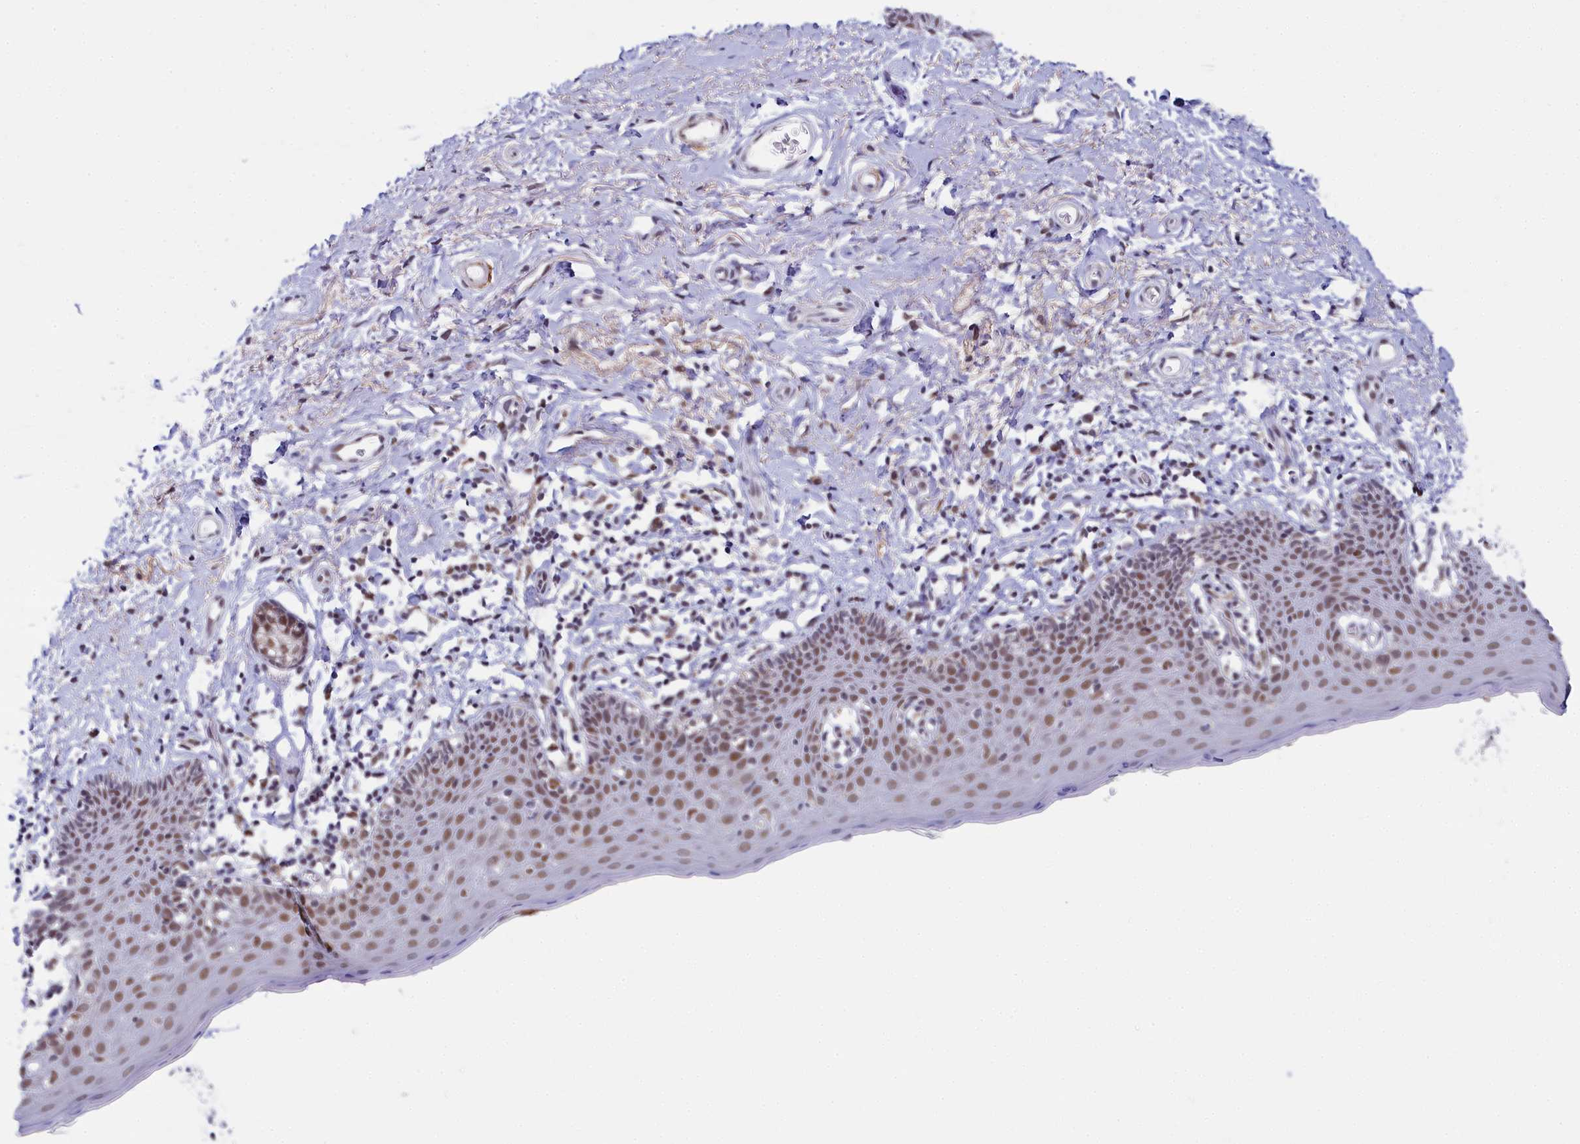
{"staining": {"intensity": "moderate", "quantity": "<25%", "location": "cytoplasmic/membranous,nuclear"}, "tissue": "skin", "cell_type": "Epidermal cells", "image_type": "normal", "snomed": [{"axis": "morphology", "description": "Normal tissue, NOS"}, {"axis": "topography", "description": "Vulva"}], "caption": "This is an image of immunohistochemistry staining of unremarkable skin, which shows moderate expression in the cytoplasmic/membranous,nuclear of epidermal cells.", "gene": "PPHLN1", "patient": {"sex": "female", "age": 66}}